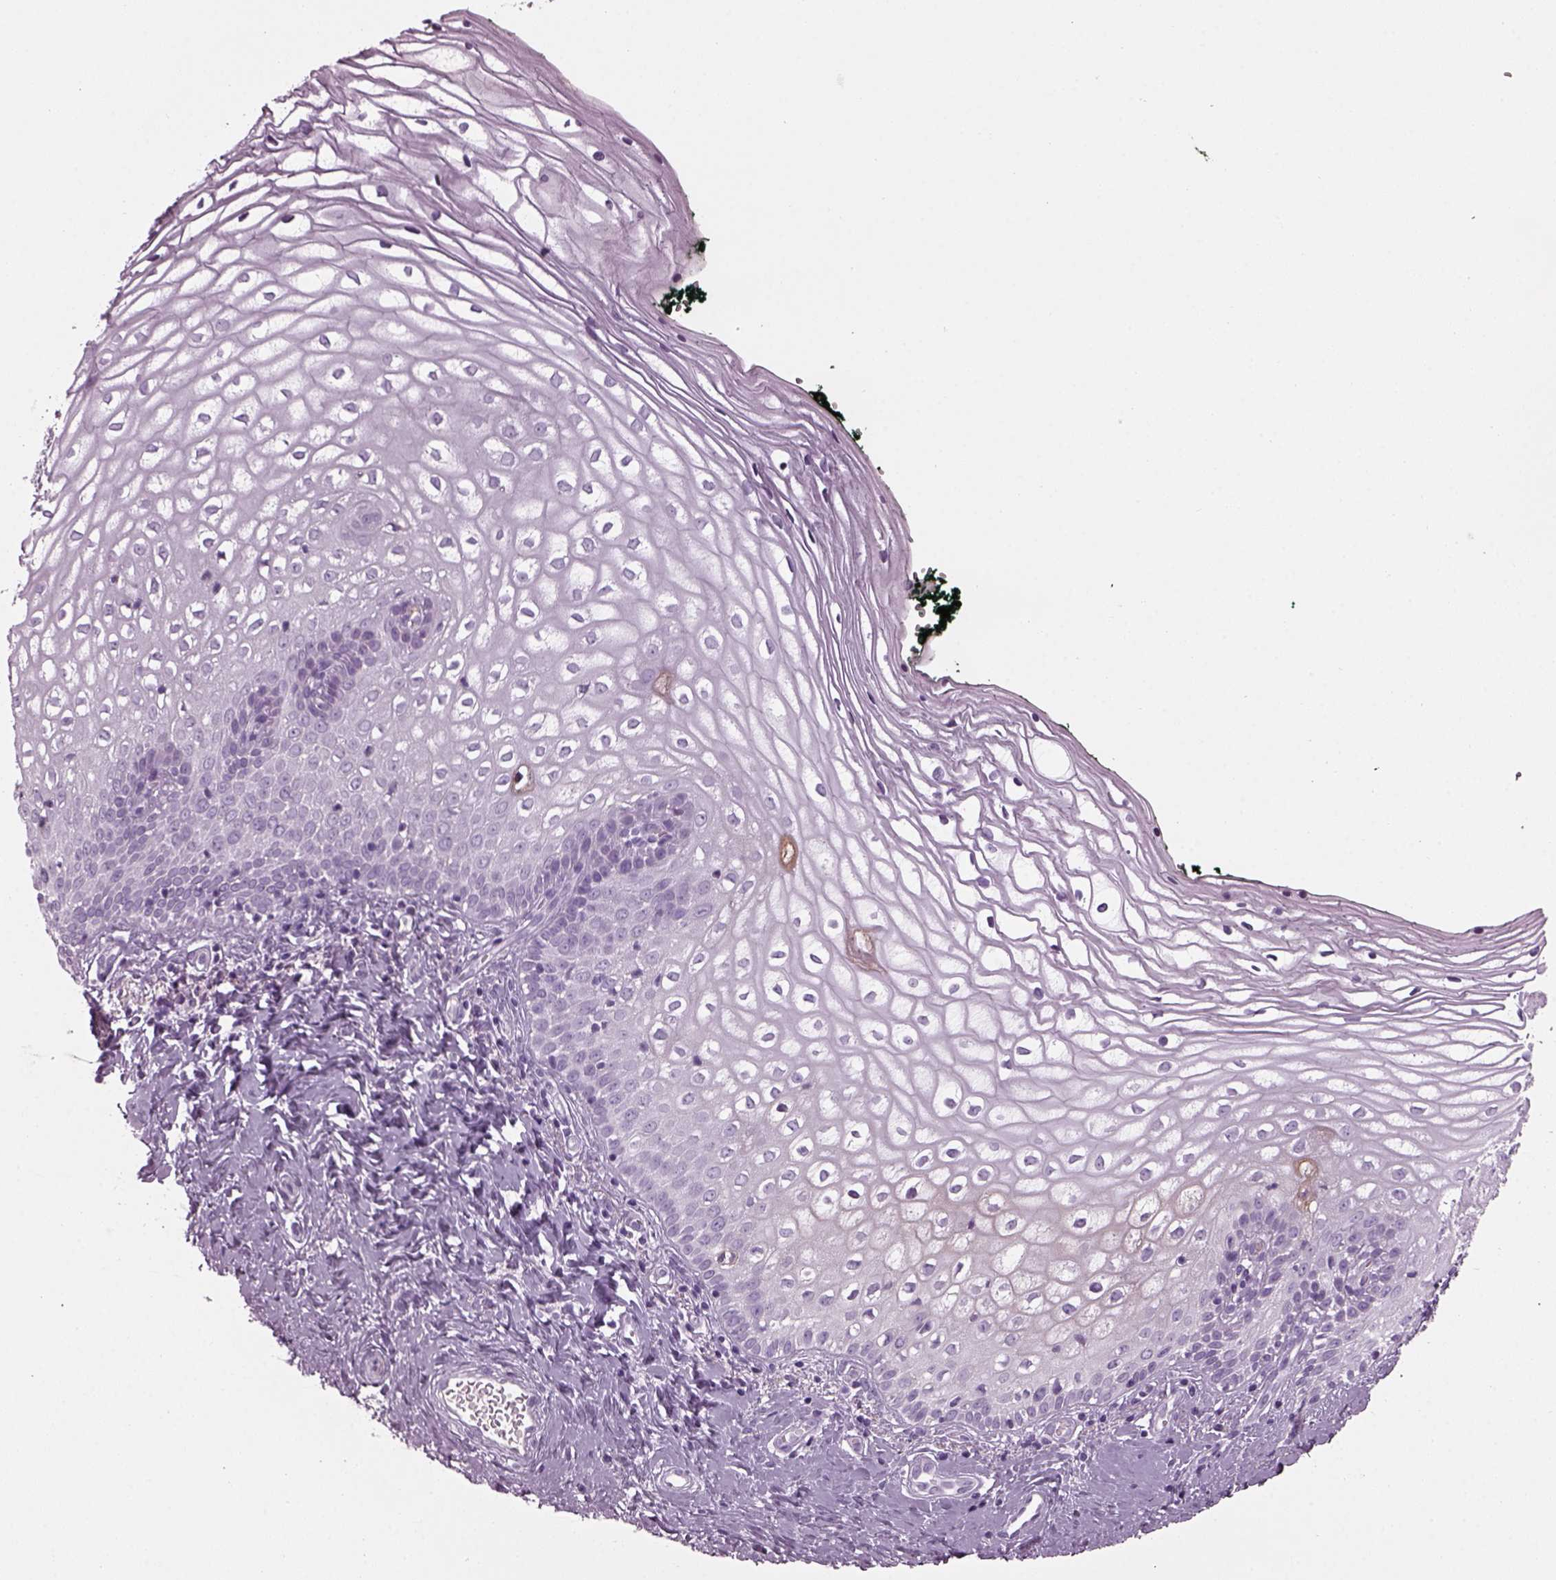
{"staining": {"intensity": "negative", "quantity": "none", "location": "none"}, "tissue": "vagina", "cell_type": "Squamous epithelial cells", "image_type": "normal", "snomed": [{"axis": "morphology", "description": "Normal tissue, NOS"}, {"axis": "topography", "description": "Vagina"}], "caption": "IHC micrograph of unremarkable vagina stained for a protein (brown), which reveals no positivity in squamous epithelial cells.", "gene": "DPYSL5", "patient": {"sex": "female", "age": 47}}